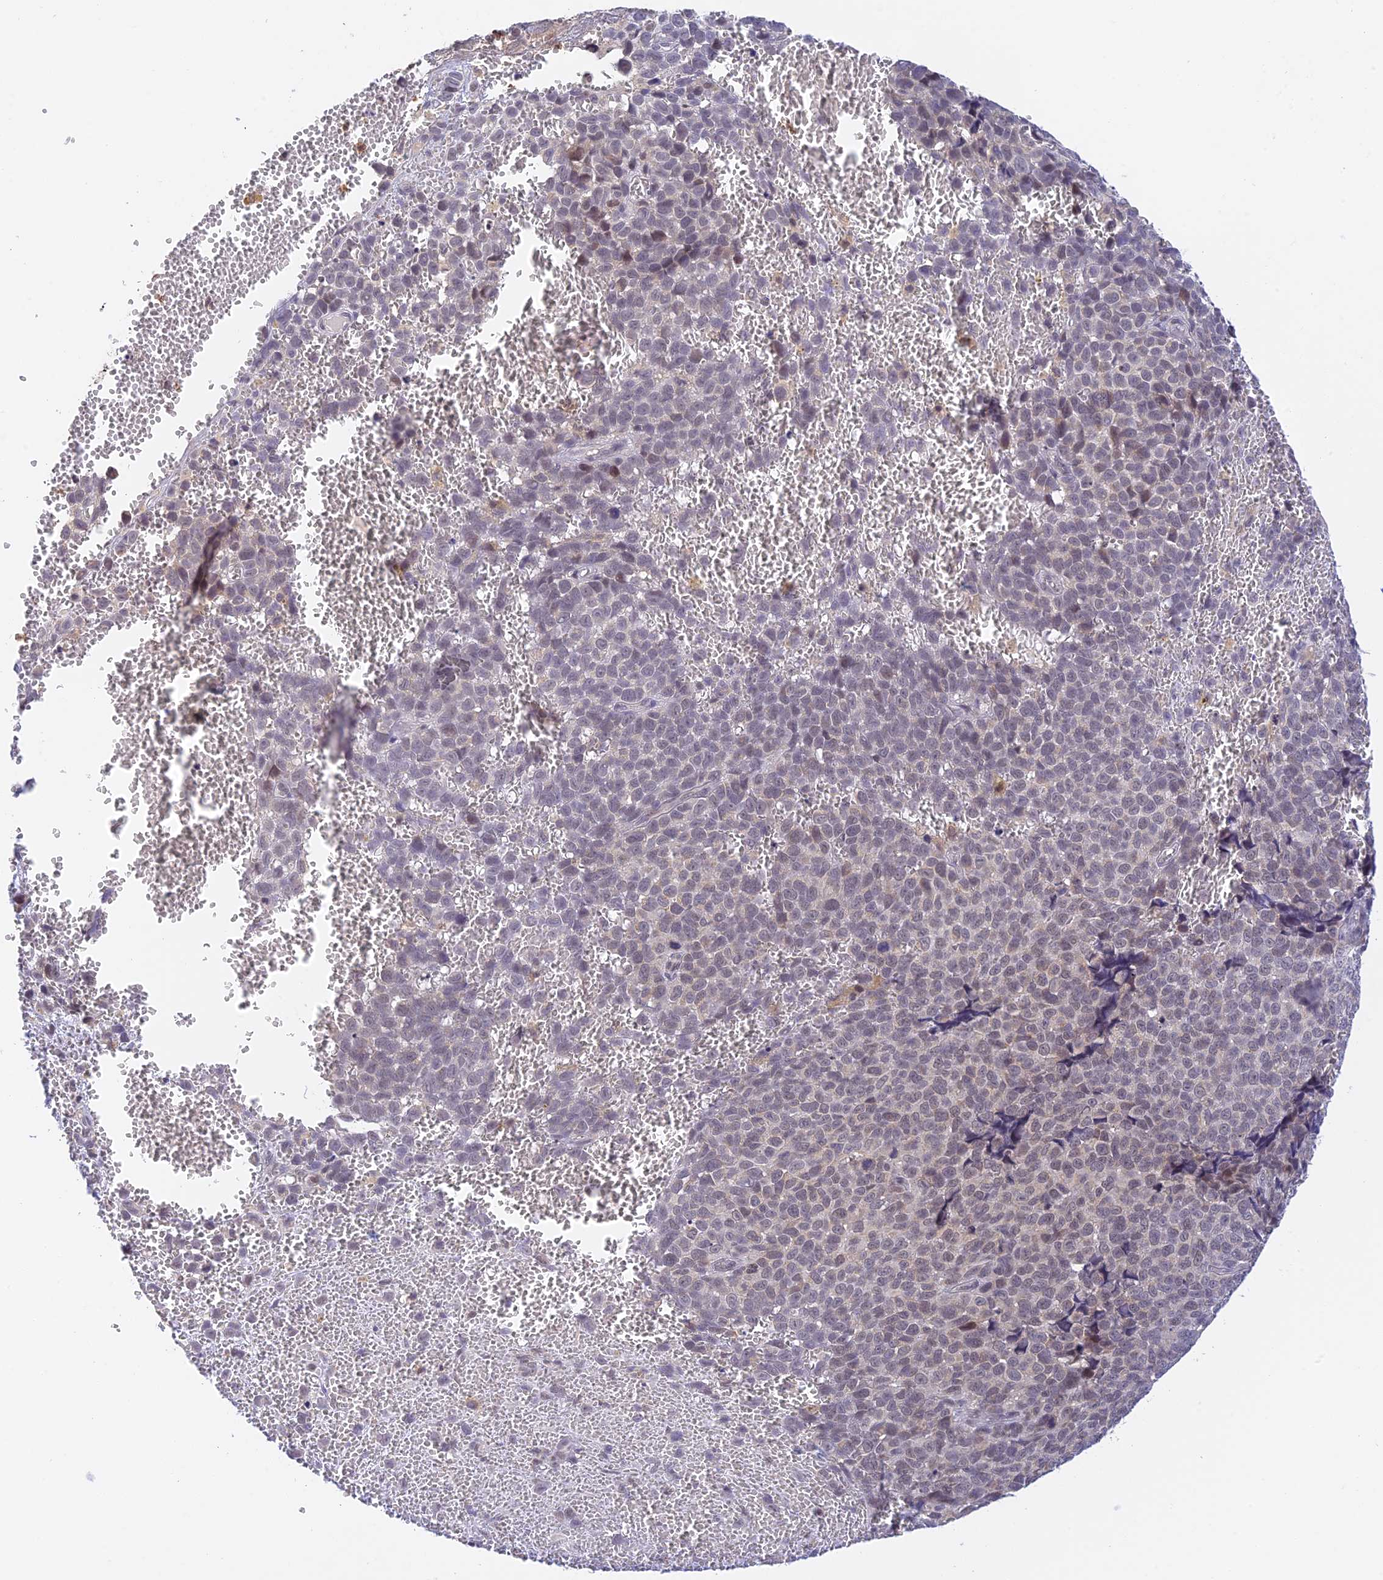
{"staining": {"intensity": "negative", "quantity": "none", "location": "none"}, "tissue": "melanoma", "cell_type": "Tumor cells", "image_type": "cancer", "snomed": [{"axis": "morphology", "description": "Malignant melanoma, NOS"}, {"axis": "topography", "description": "Nose, NOS"}], "caption": "A high-resolution photomicrograph shows immunohistochemistry staining of melanoma, which exhibits no significant expression in tumor cells.", "gene": "PEX16", "patient": {"sex": "female", "age": 48}}